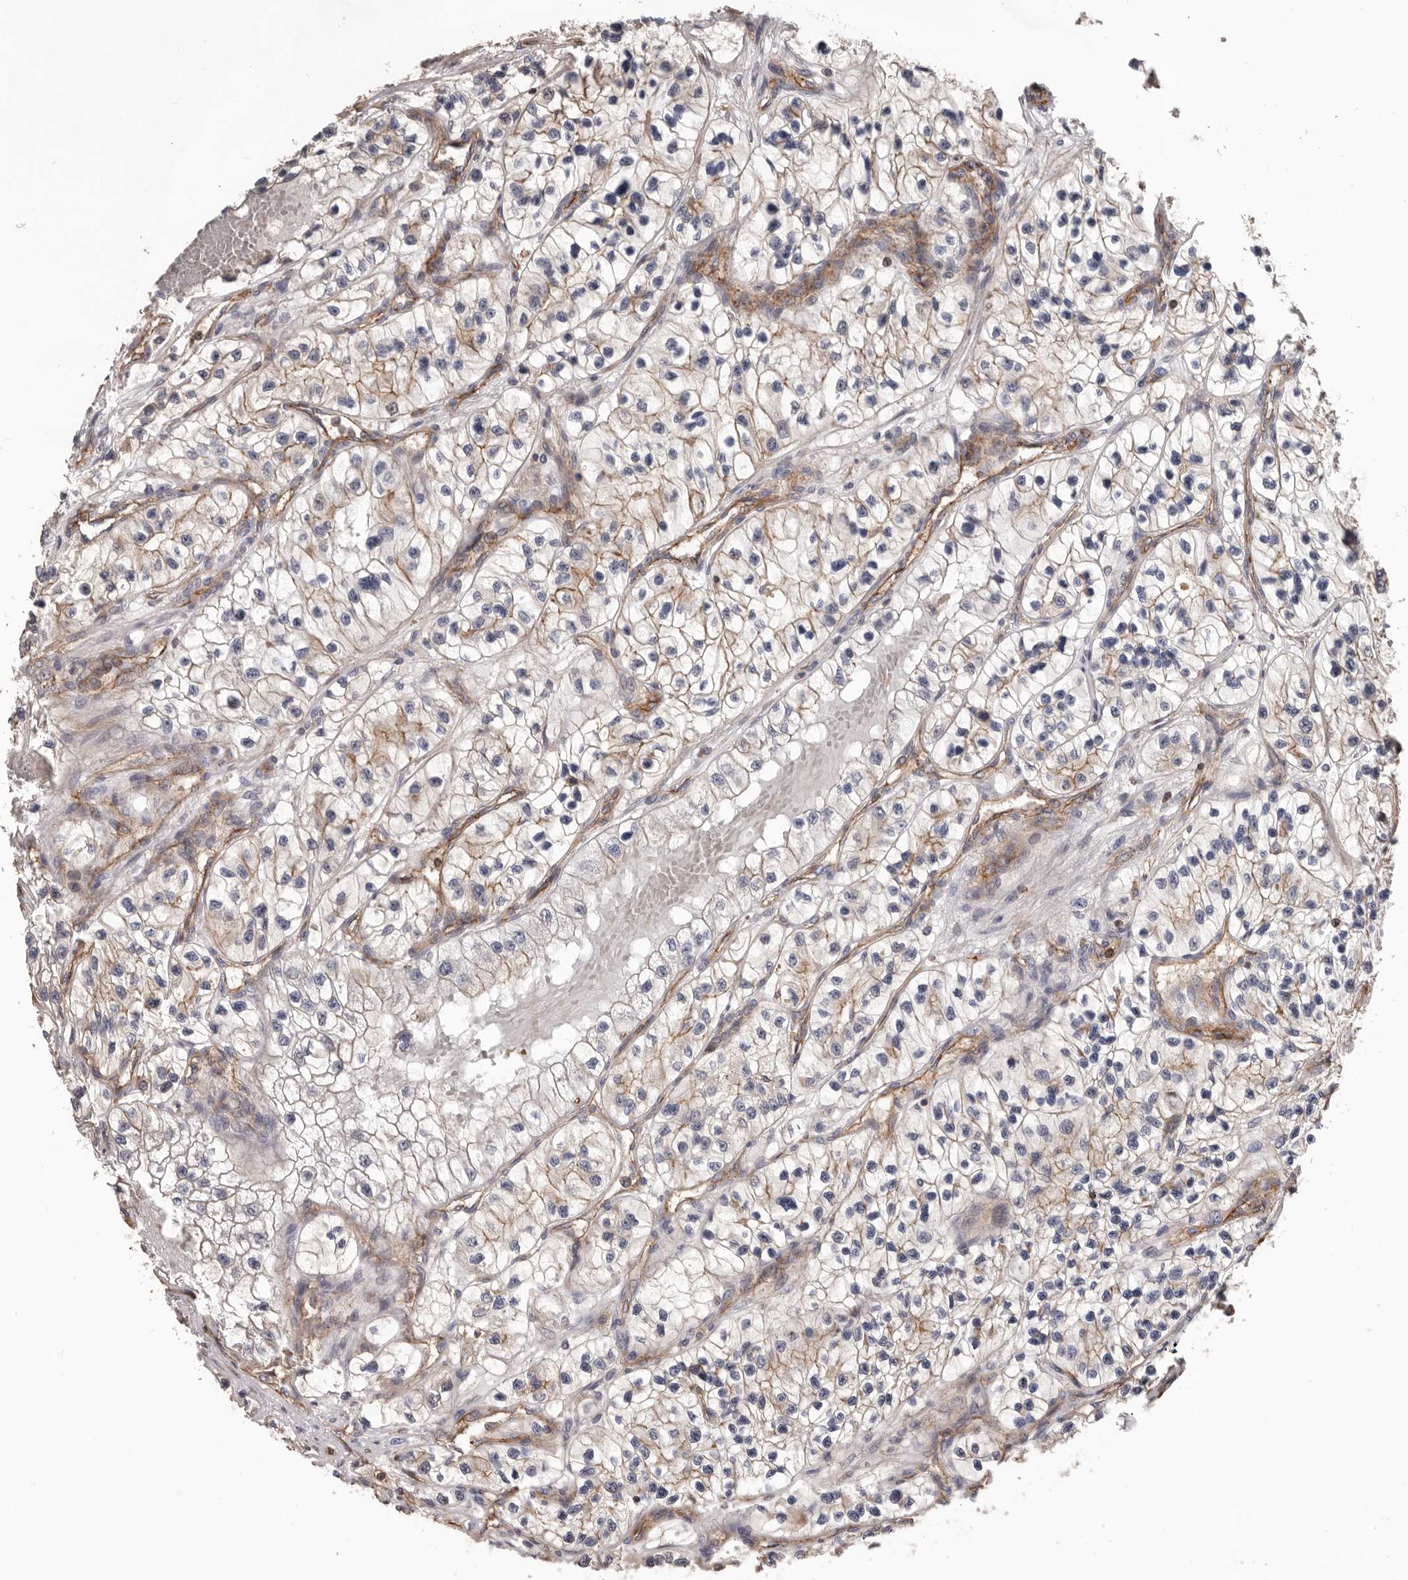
{"staining": {"intensity": "moderate", "quantity": "25%-75%", "location": "cytoplasmic/membranous"}, "tissue": "renal cancer", "cell_type": "Tumor cells", "image_type": "cancer", "snomed": [{"axis": "morphology", "description": "Adenocarcinoma, NOS"}, {"axis": "topography", "description": "Kidney"}], "caption": "Moderate cytoplasmic/membranous positivity for a protein is identified in approximately 25%-75% of tumor cells of renal cancer using immunohistochemistry (IHC).", "gene": "PNRC2", "patient": {"sex": "female", "age": 57}}